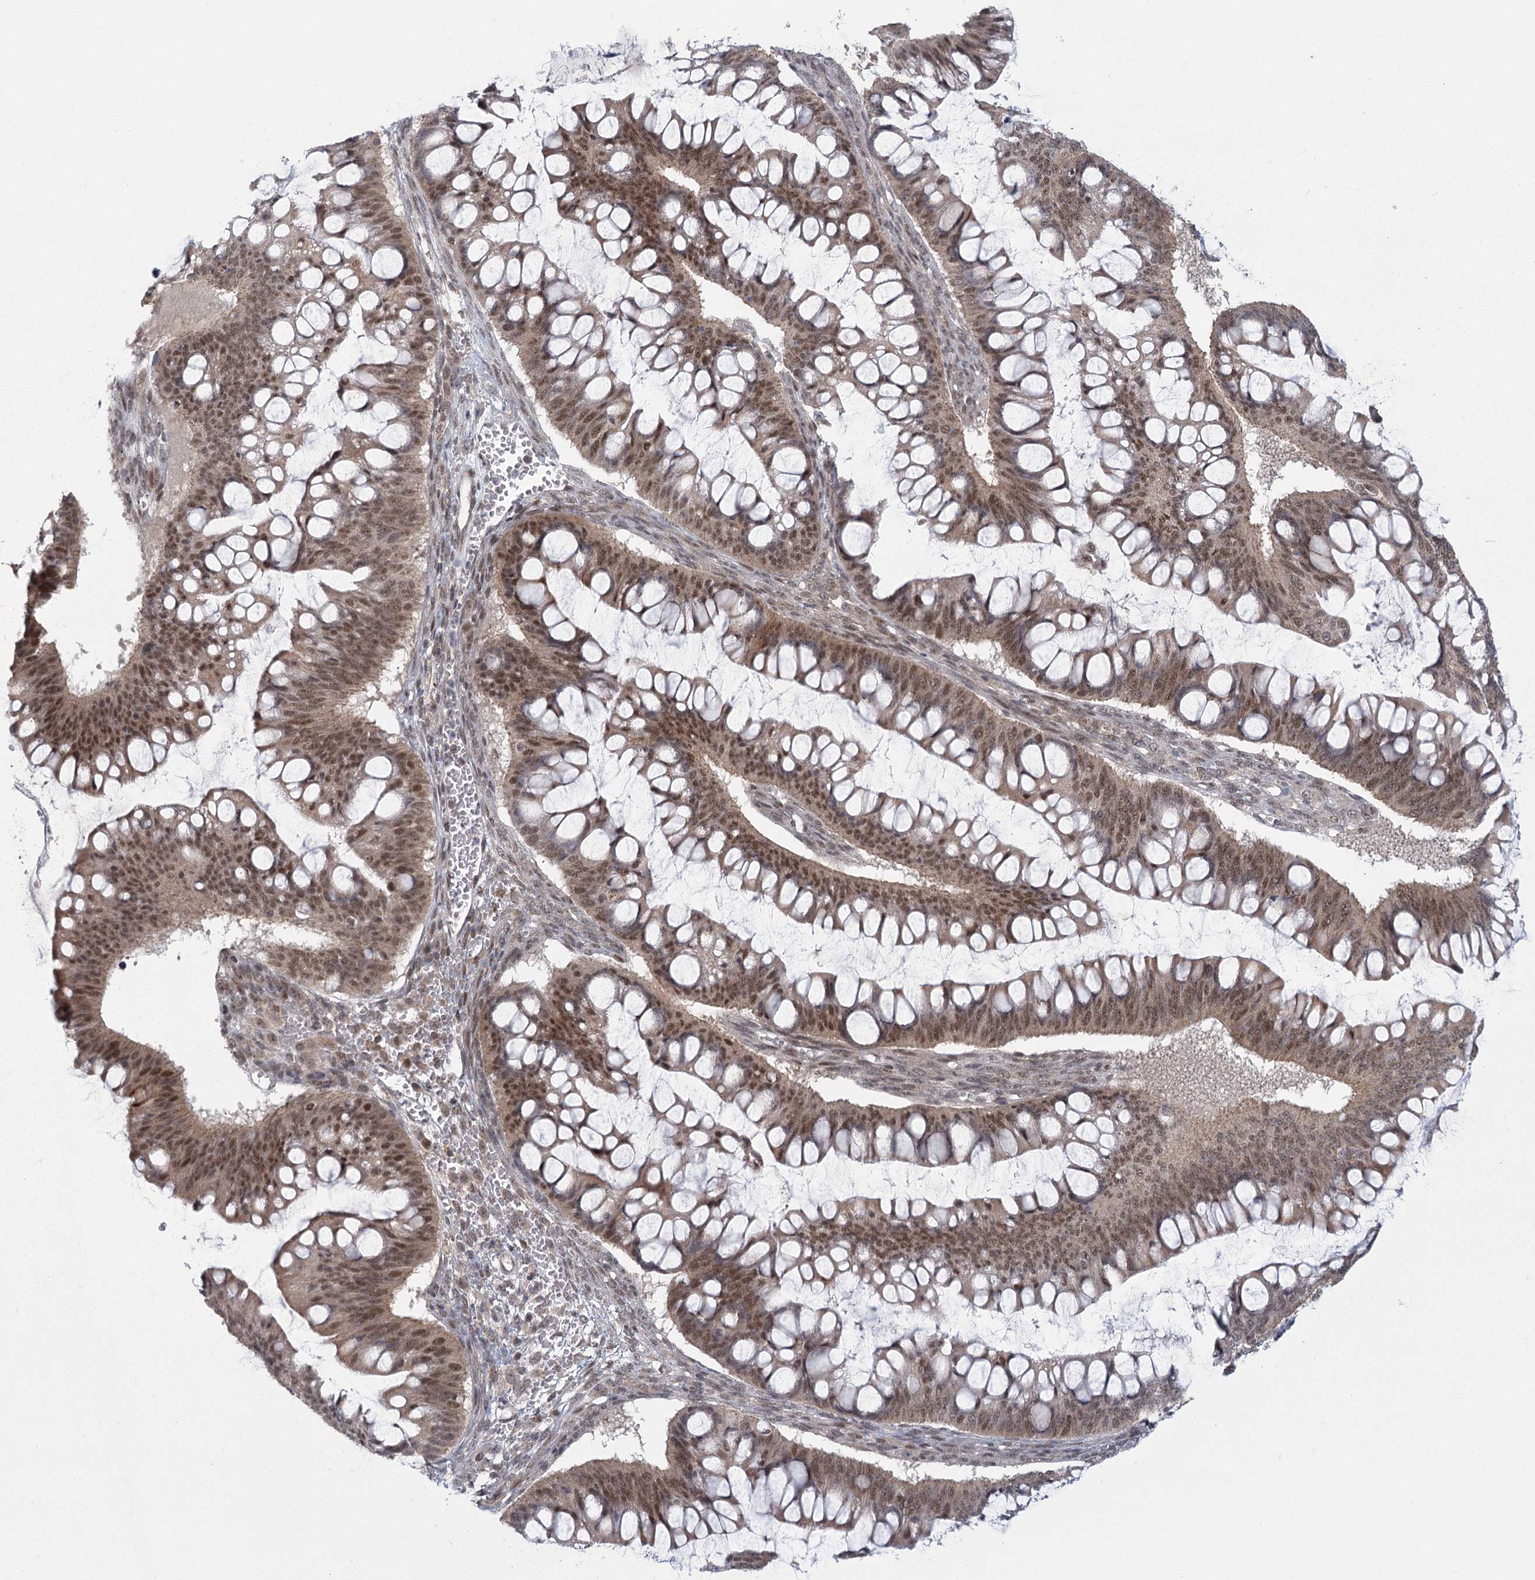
{"staining": {"intensity": "moderate", "quantity": ">75%", "location": "cytoplasmic/membranous,nuclear"}, "tissue": "ovarian cancer", "cell_type": "Tumor cells", "image_type": "cancer", "snomed": [{"axis": "morphology", "description": "Cystadenocarcinoma, mucinous, NOS"}, {"axis": "topography", "description": "Ovary"}], "caption": "Ovarian cancer tissue displays moderate cytoplasmic/membranous and nuclear positivity in approximately >75% of tumor cells", "gene": "CIB4", "patient": {"sex": "female", "age": 73}}